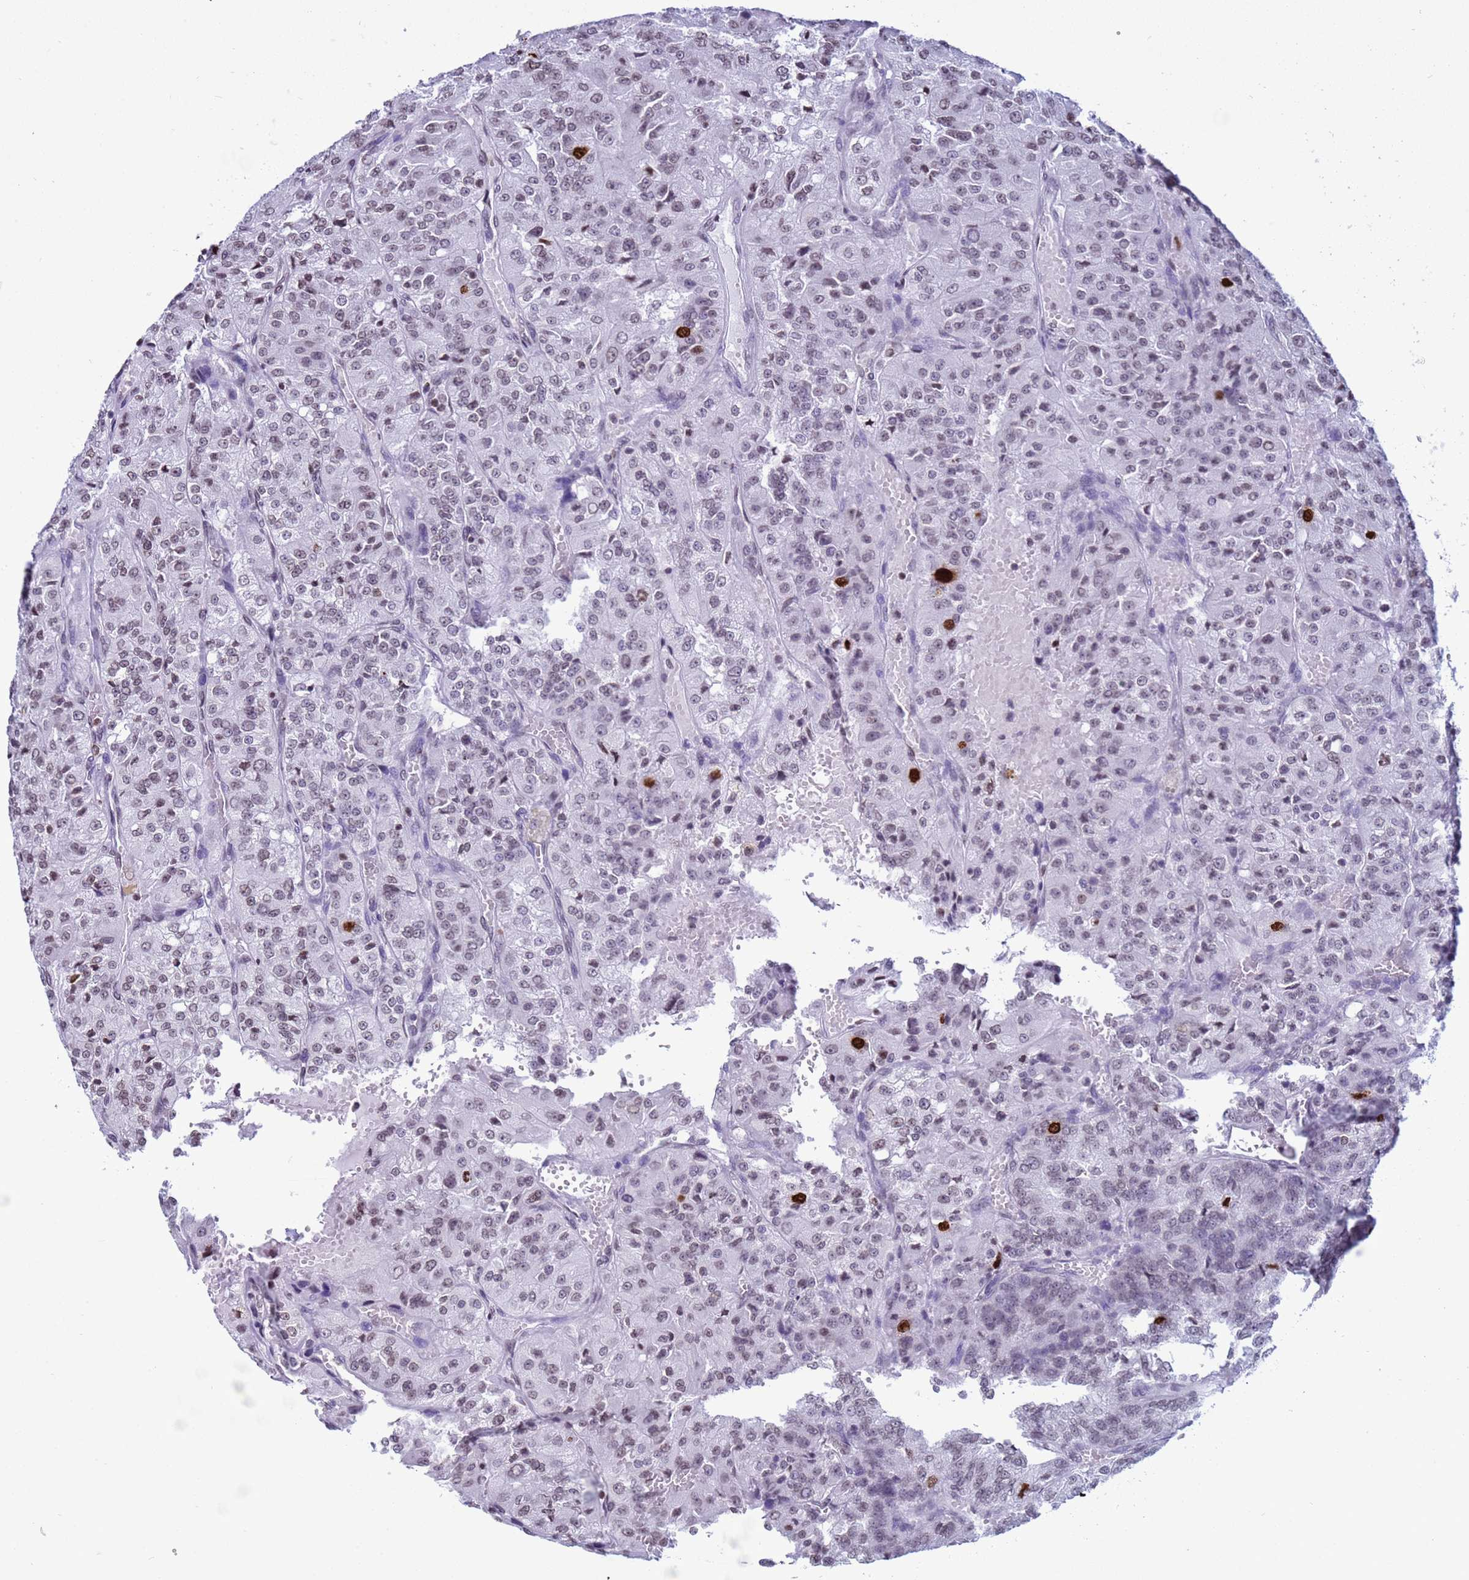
{"staining": {"intensity": "strong", "quantity": "<25%", "location": "nuclear"}, "tissue": "renal cancer", "cell_type": "Tumor cells", "image_type": "cancer", "snomed": [{"axis": "morphology", "description": "Adenocarcinoma, NOS"}, {"axis": "topography", "description": "Kidney"}], "caption": "DAB immunohistochemical staining of human renal cancer (adenocarcinoma) displays strong nuclear protein positivity in approximately <25% of tumor cells.", "gene": "H4C8", "patient": {"sex": "female", "age": 63}}